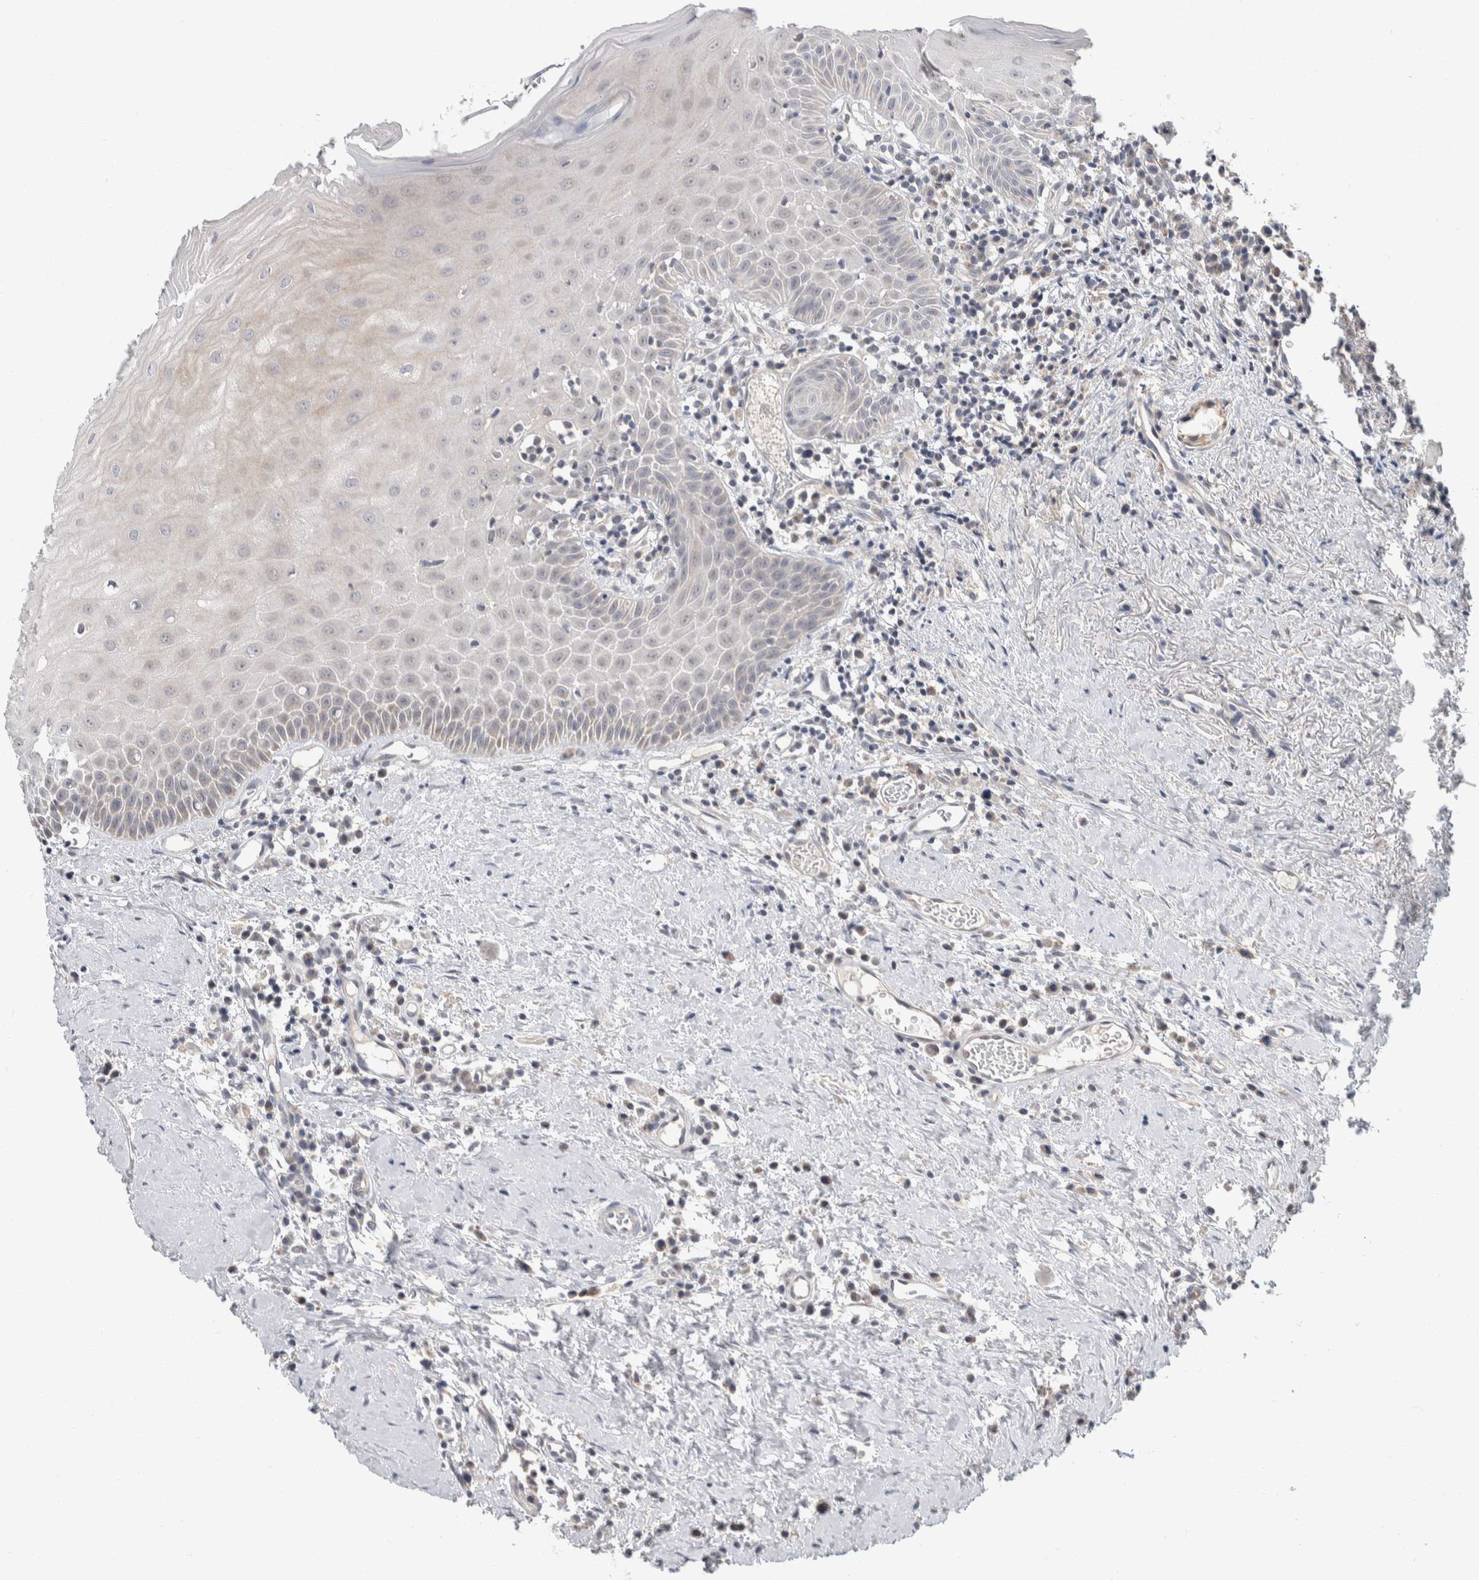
{"staining": {"intensity": "weak", "quantity": "25%-75%", "location": "cytoplasmic/membranous"}, "tissue": "oral mucosa", "cell_type": "Squamous epithelial cells", "image_type": "normal", "snomed": [{"axis": "morphology", "description": "Normal tissue, NOS"}, {"axis": "topography", "description": "Skeletal muscle"}, {"axis": "topography", "description": "Oral tissue"}, {"axis": "topography", "description": "Peripheral nerve tissue"}], "caption": "Immunohistochemistry photomicrograph of benign oral mucosa: oral mucosa stained using immunohistochemistry (IHC) reveals low levels of weak protein expression localized specifically in the cytoplasmic/membranous of squamous epithelial cells, appearing as a cytoplasmic/membranous brown color.", "gene": "SHPK", "patient": {"sex": "female", "age": 84}}